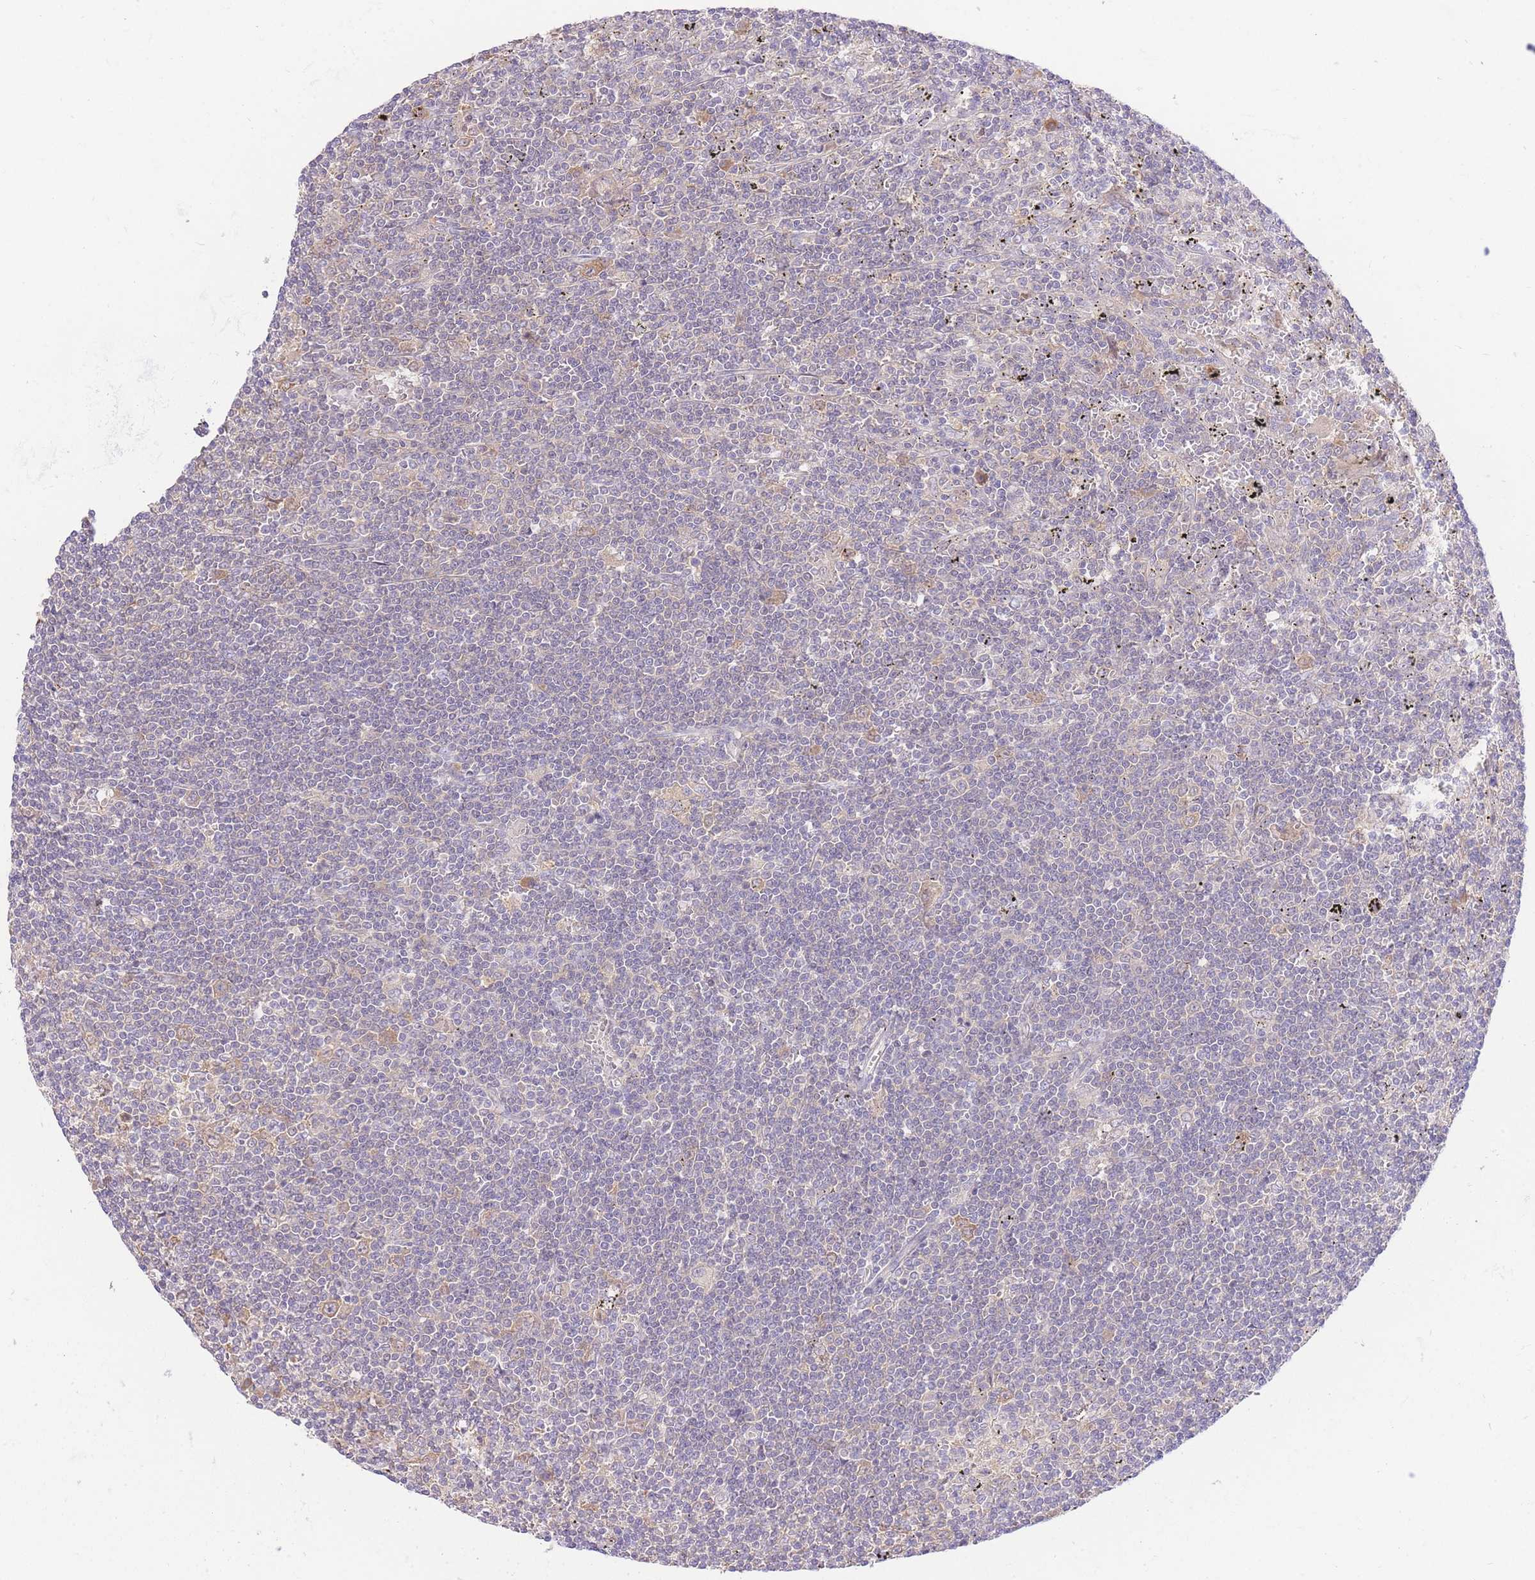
{"staining": {"intensity": "negative", "quantity": "none", "location": "none"}, "tissue": "lymphoma", "cell_type": "Tumor cells", "image_type": "cancer", "snomed": [{"axis": "morphology", "description": "Malignant lymphoma, non-Hodgkin's type, Low grade"}, {"axis": "topography", "description": "Spleen"}], "caption": "The image displays no staining of tumor cells in low-grade malignant lymphoma, non-Hodgkin's type. Brightfield microscopy of IHC stained with DAB (3,3'-diaminobenzidine) (brown) and hematoxylin (blue), captured at high magnification.", "gene": "LIPH", "patient": {"sex": "male", "age": 76}}